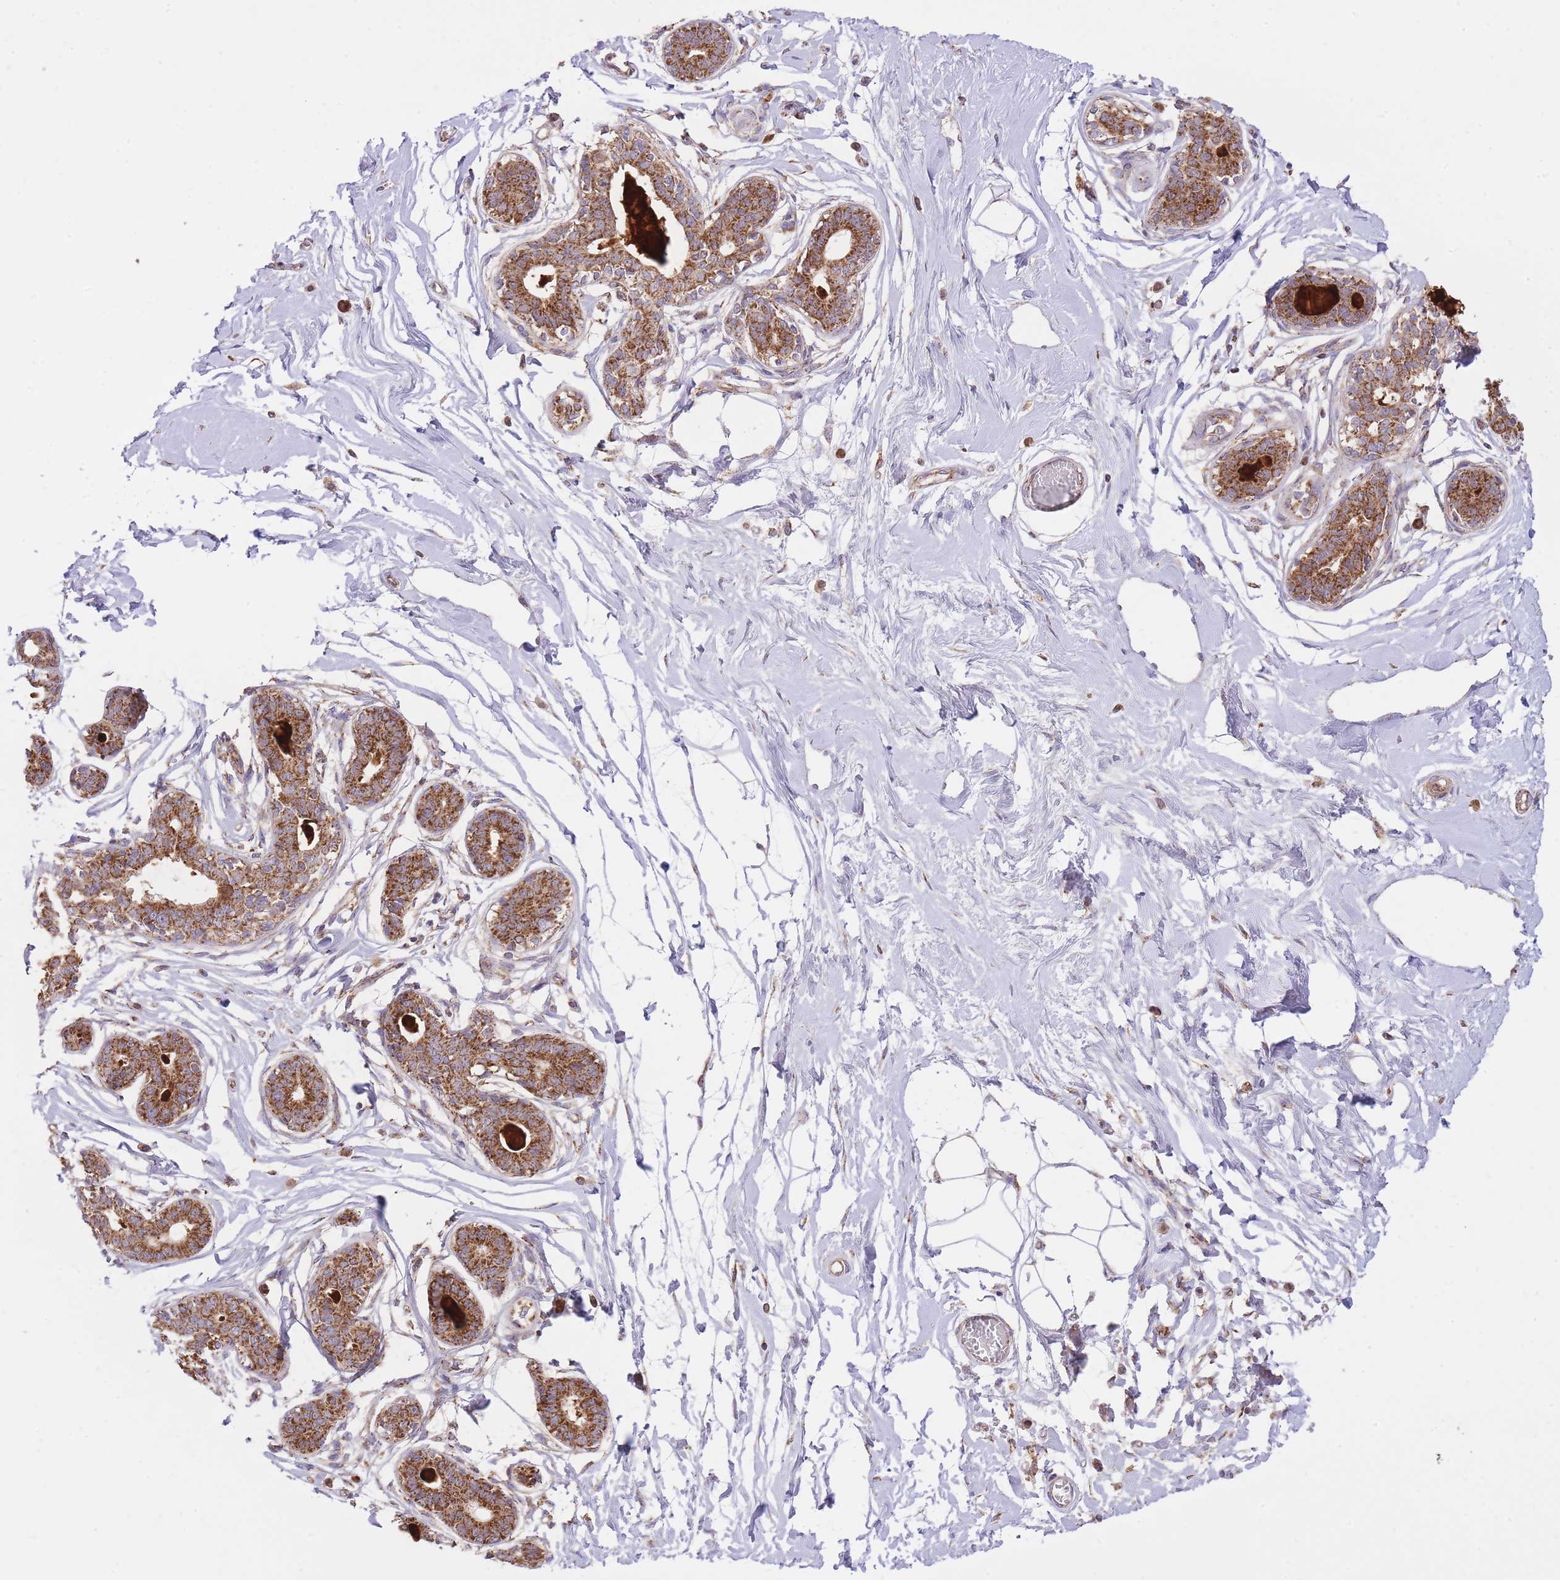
{"staining": {"intensity": "moderate", "quantity": "<25%", "location": "cytoplasmic/membranous"}, "tissue": "breast", "cell_type": "Adipocytes", "image_type": "normal", "snomed": [{"axis": "morphology", "description": "Normal tissue, NOS"}, {"axis": "topography", "description": "Breast"}], "caption": "The histopathology image demonstrates staining of normal breast, revealing moderate cytoplasmic/membranous protein positivity (brown color) within adipocytes. (IHC, brightfield microscopy, high magnification).", "gene": "PREP", "patient": {"sex": "female", "age": 45}}